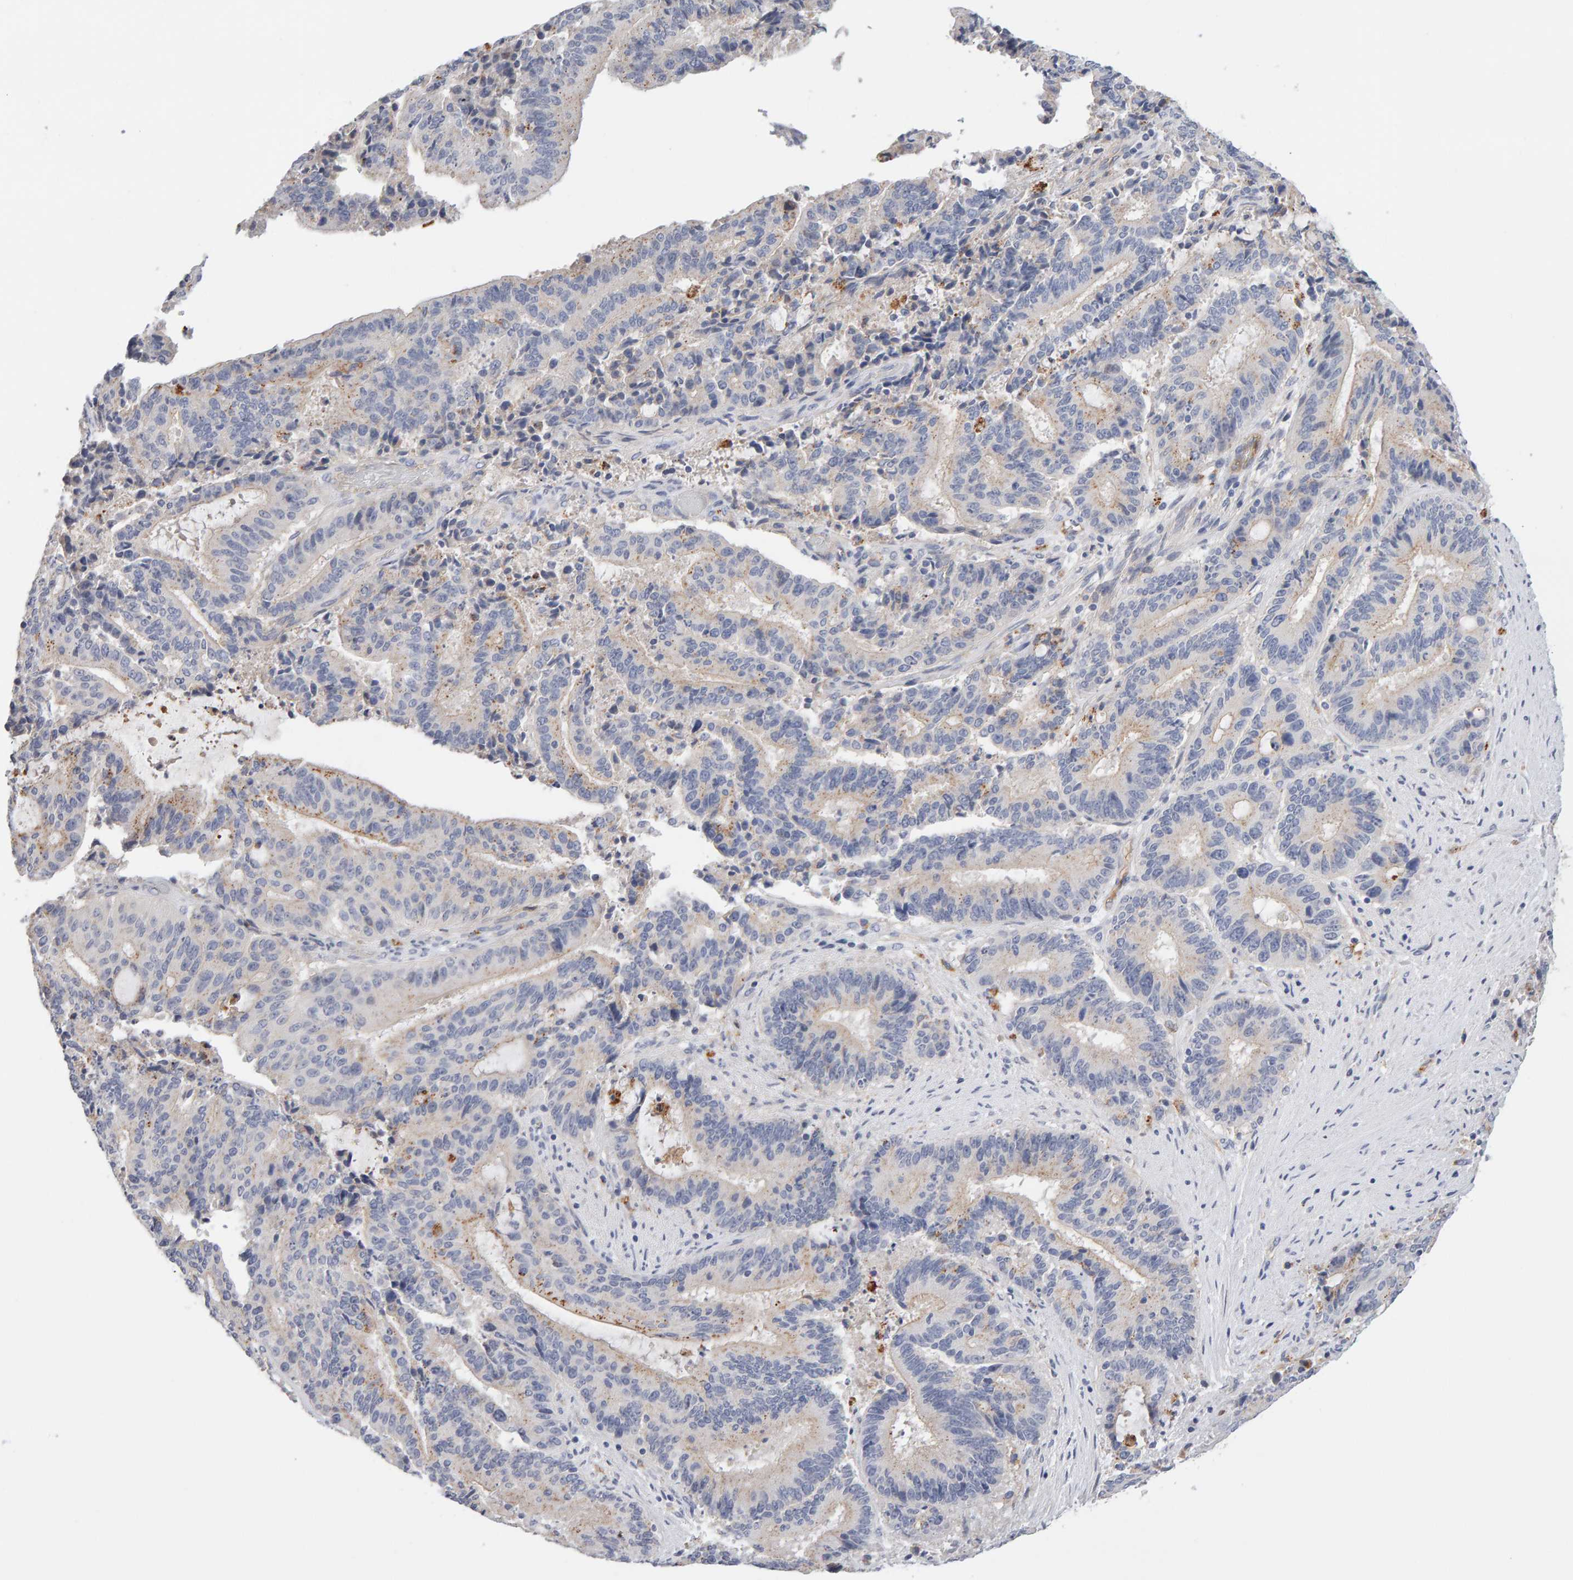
{"staining": {"intensity": "weak", "quantity": "25%-75%", "location": "cytoplasmic/membranous"}, "tissue": "liver cancer", "cell_type": "Tumor cells", "image_type": "cancer", "snomed": [{"axis": "morphology", "description": "Normal tissue, NOS"}, {"axis": "morphology", "description": "Cholangiocarcinoma"}, {"axis": "topography", "description": "Liver"}, {"axis": "topography", "description": "Peripheral nerve tissue"}], "caption": "Human liver cancer stained with a protein marker displays weak staining in tumor cells.", "gene": "METRNL", "patient": {"sex": "female", "age": 73}}